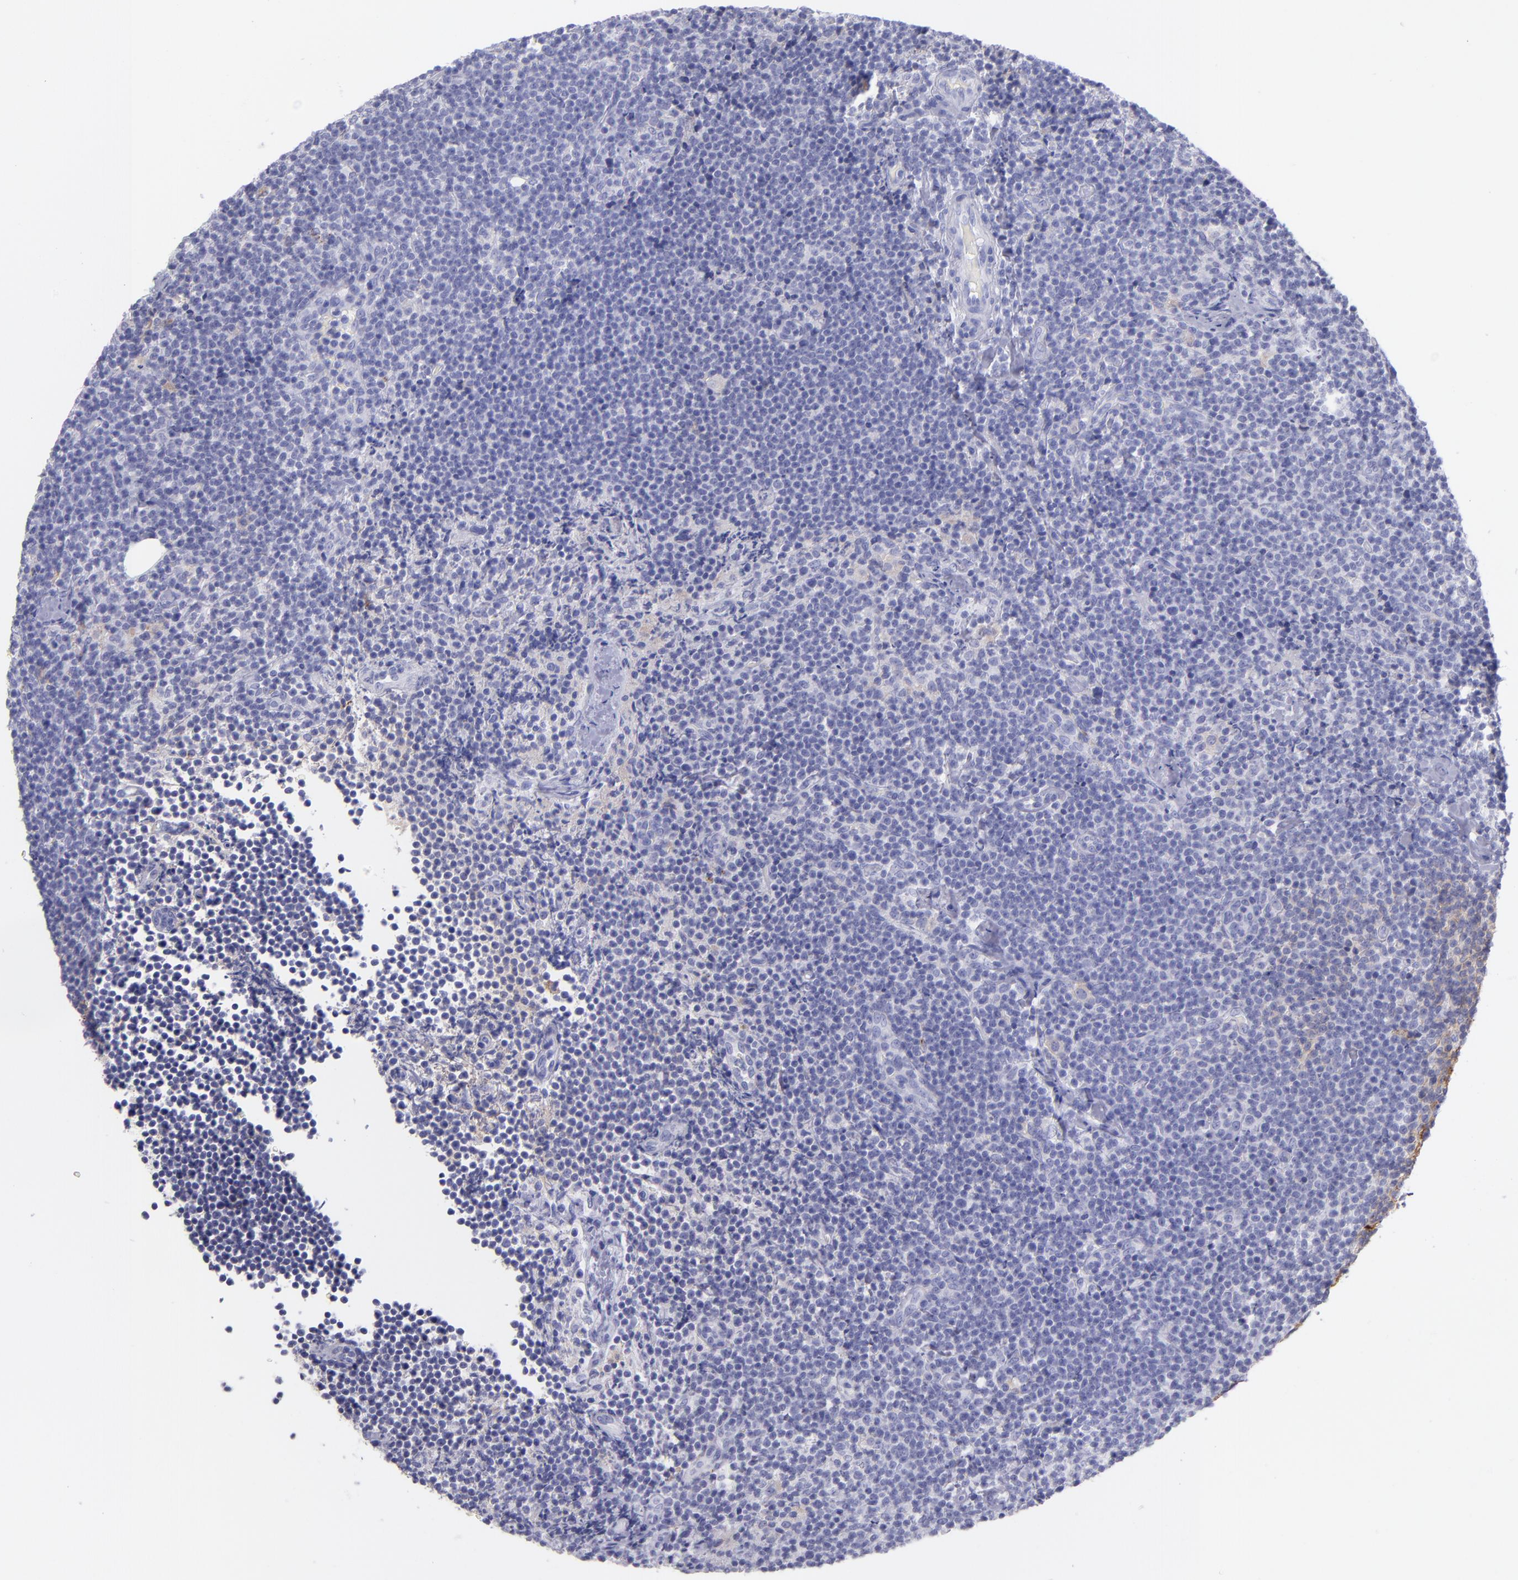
{"staining": {"intensity": "negative", "quantity": "none", "location": "none"}, "tissue": "lymphoma", "cell_type": "Tumor cells", "image_type": "cancer", "snomed": [{"axis": "morphology", "description": "Malignant lymphoma, non-Hodgkin's type, High grade"}, {"axis": "topography", "description": "Lymph node"}], "caption": "Tumor cells are negative for brown protein staining in lymphoma.", "gene": "CD82", "patient": {"sex": "female", "age": 58}}